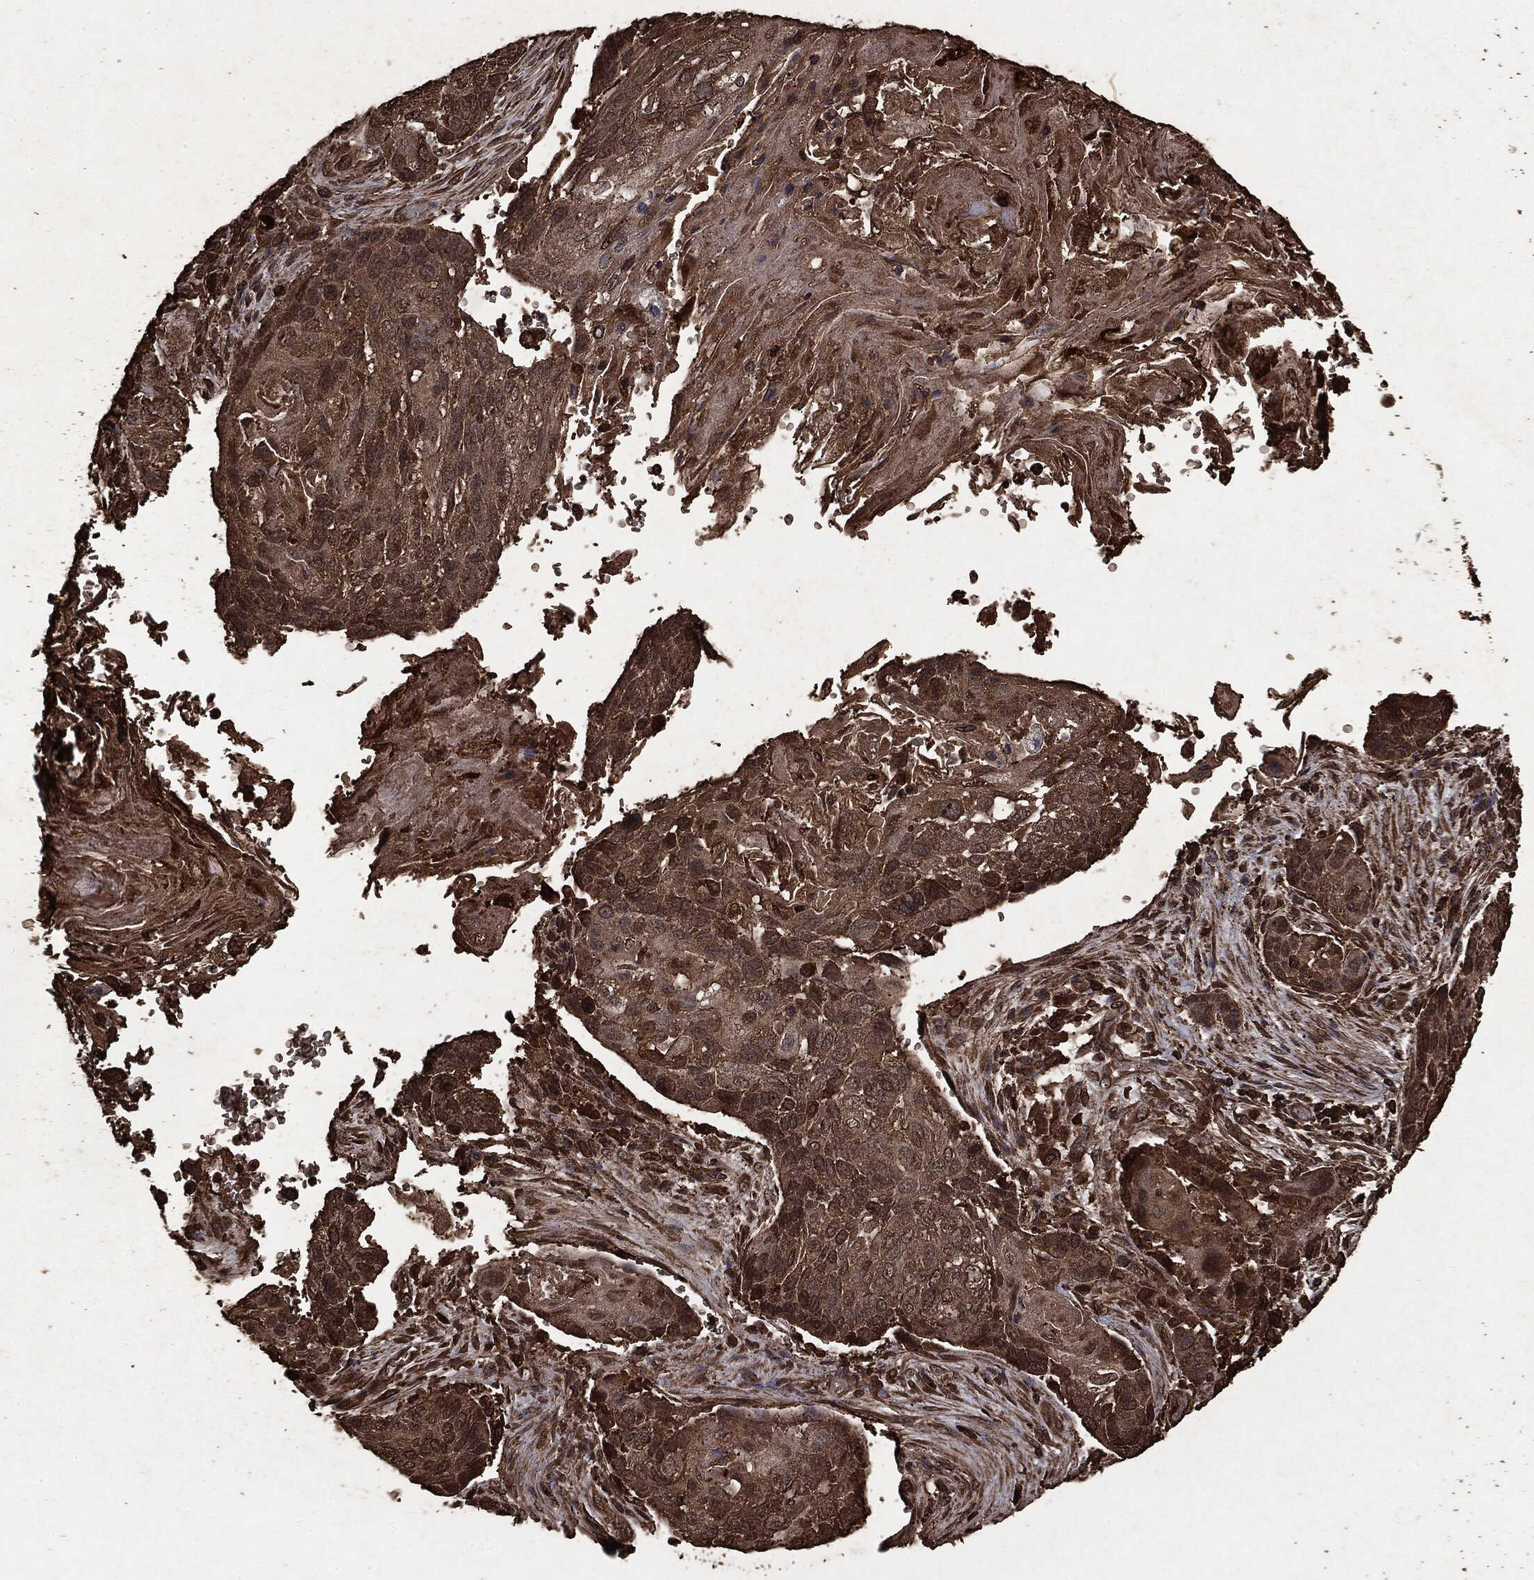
{"staining": {"intensity": "moderate", "quantity": ">75%", "location": "cytoplasmic/membranous"}, "tissue": "lung cancer", "cell_type": "Tumor cells", "image_type": "cancer", "snomed": [{"axis": "morphology", "description": "Normal tissue, NOS"}, {"axis": "morphology", "description": "Squamous cell carcinoma, NOS"}, {"axis": "topography", "description": "Bronchus"}, {"axis": "topography", "description": "Lung"}], "caption": "About >75% of tumor cells in lung cancer (squamous cell carcinoma) show moderate cytoplasmic/membranous protein expression as visualized by brown immunohistochemical staining.", "gene": "ARAF", "patient": {"sex": "male", "age": 69}}